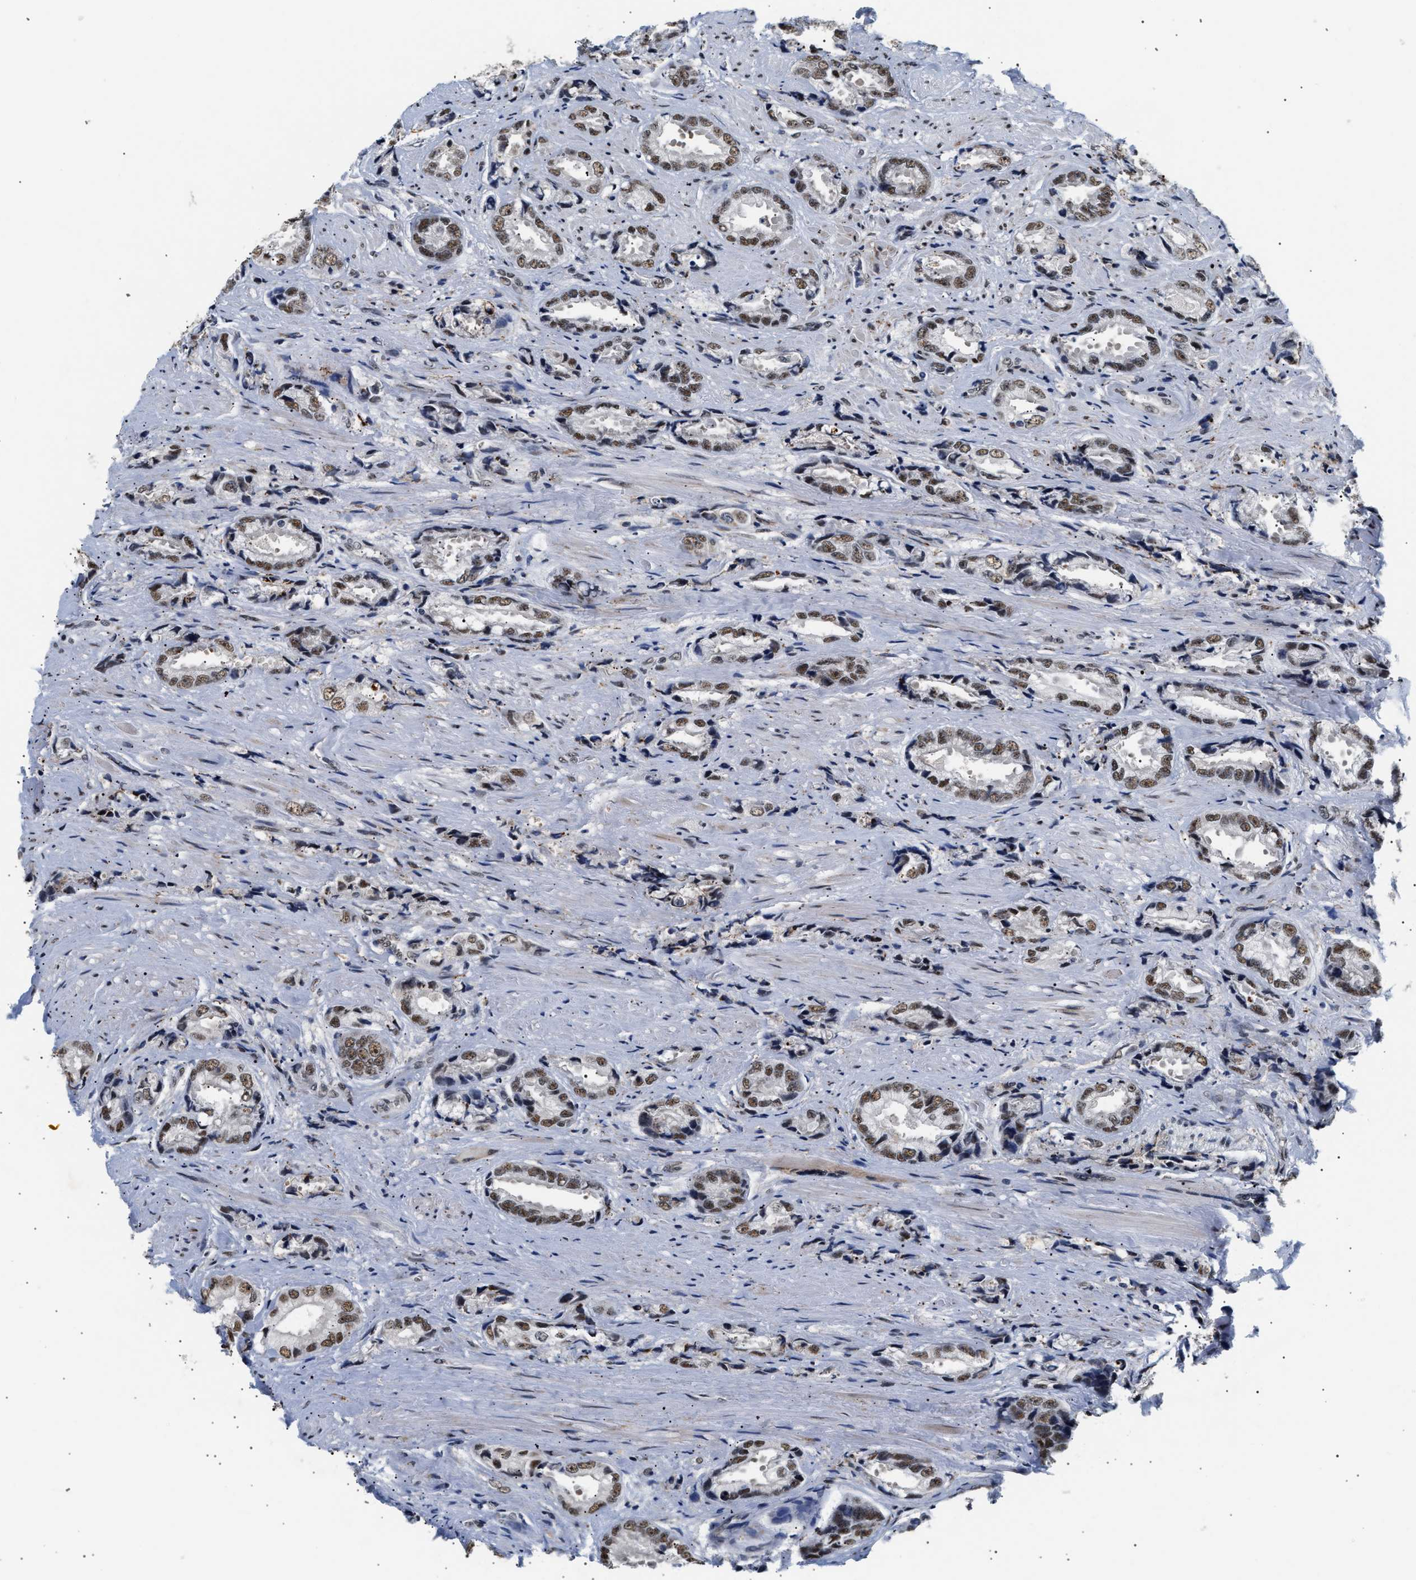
{"staining": {"intensity": "moderate", "quantity": ">75%", "location": "nuclear"}, "tissue": "prostate cancer", "cell_type": "Tumor cells", "image_type": "cancer", "snomed": [{"axis": "morphology", "description": "Adenocarcinoma, High grade"}, {"axis": "topography", "description": "Prostate"}], "caption": "This is an image of IHC staining of prostate cancer, which shows moderate staining in the nuclear of tumor cells.", "gene": "THOC1", "patient": {"sex": "male", "age": 61}}